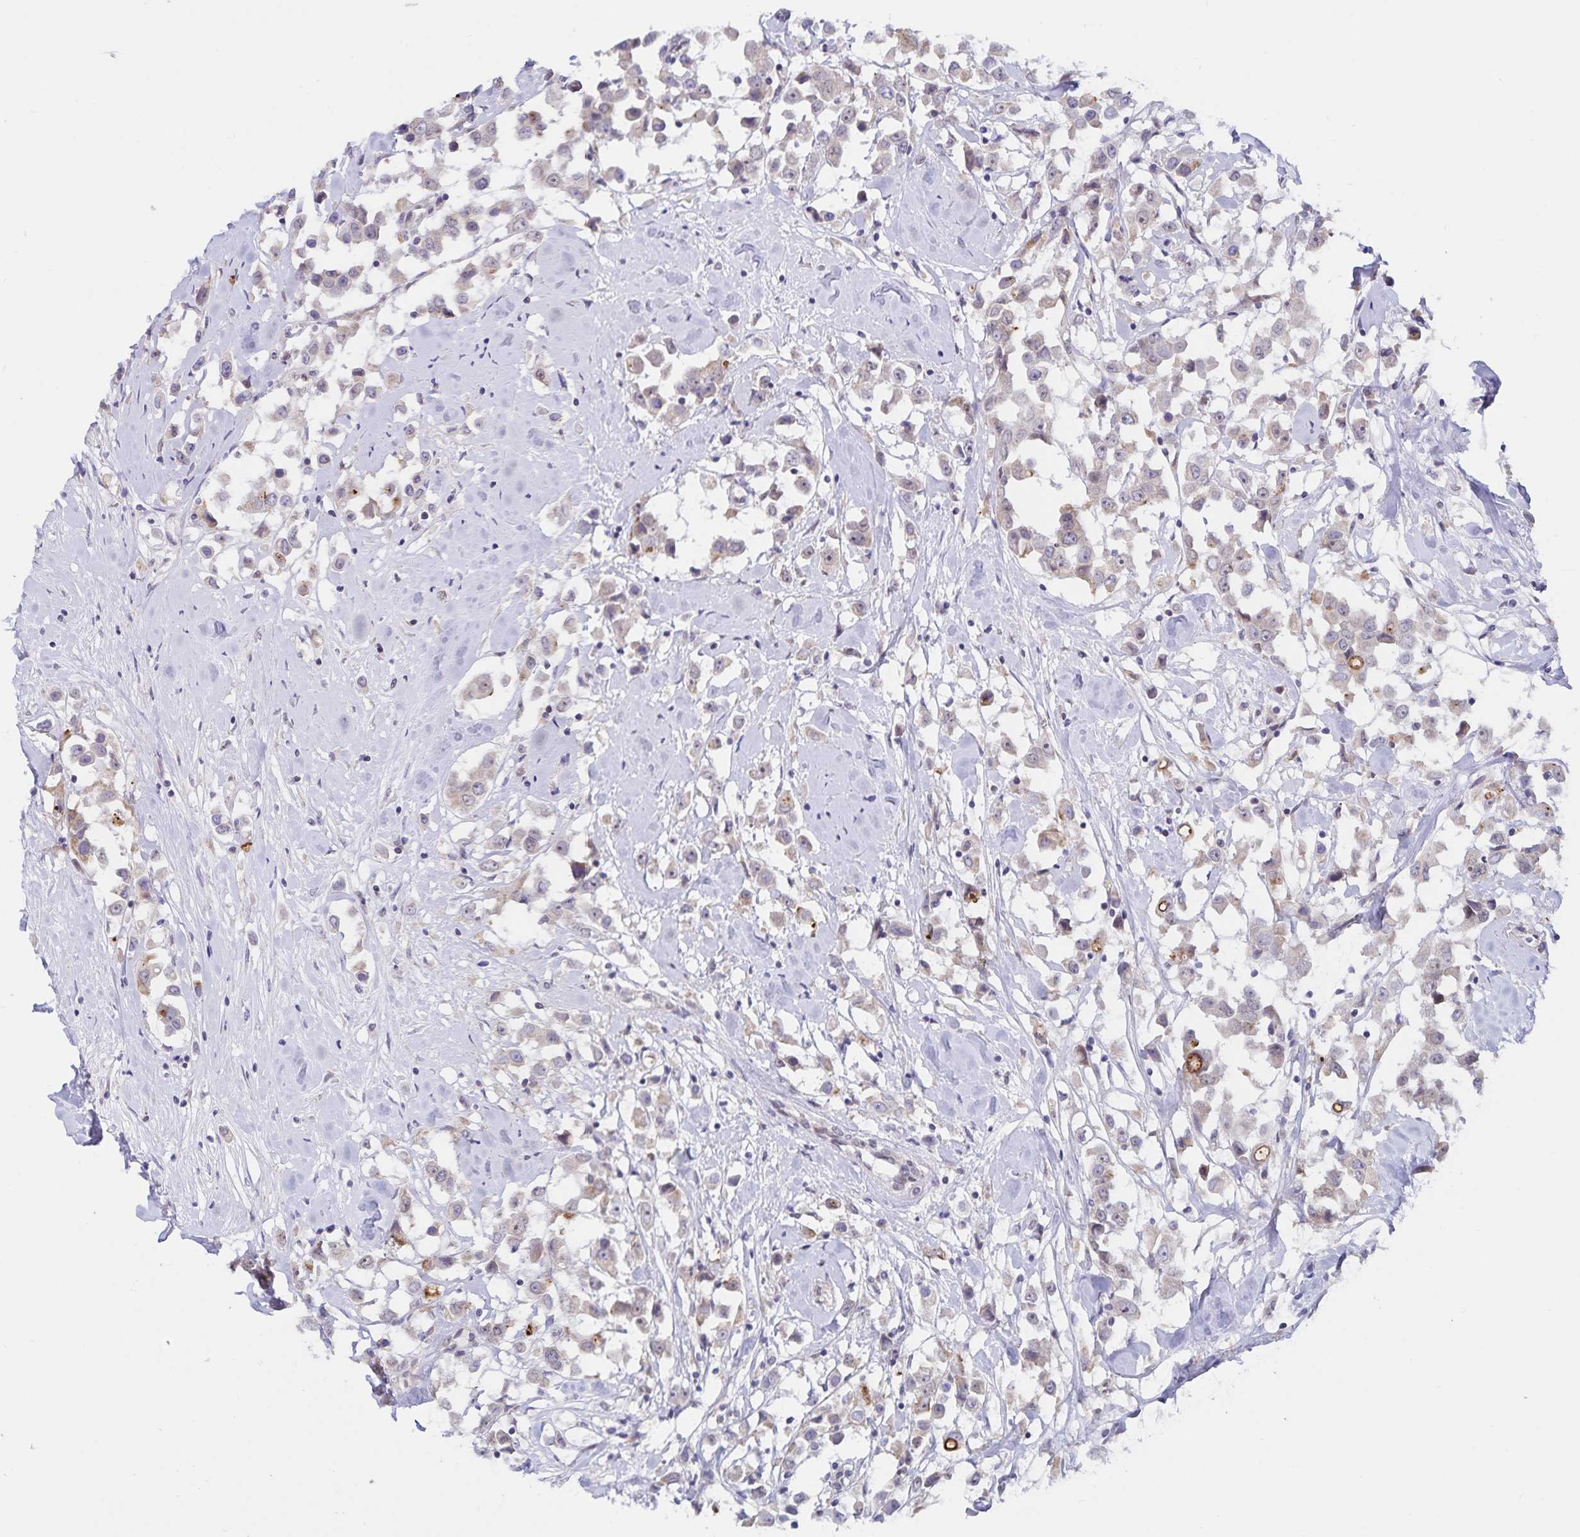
{"staining": {"intensity": "weak", "quantity": "<25%", "location": "cytoplasmic/membranous"}, "tissue": "breast cancer", "cell_type": "Tumor cells", "image_type": "cancer", "snomed": [{"axis": "morphology", "description": "Duct carcinoma"}, {"axis": "topography", "description": "Breast"}], "caption": "Immunohistochemistry (IHC) micrograph of neoplastic tissue: human breast invasive ductal carcinoma stained with DAB (3,3'-diaminobenzidine) exhibits no significant protein positivity in tumor cells.", "gene": "ATP2A2", "patient": {"sex": "female", "age": 61}}